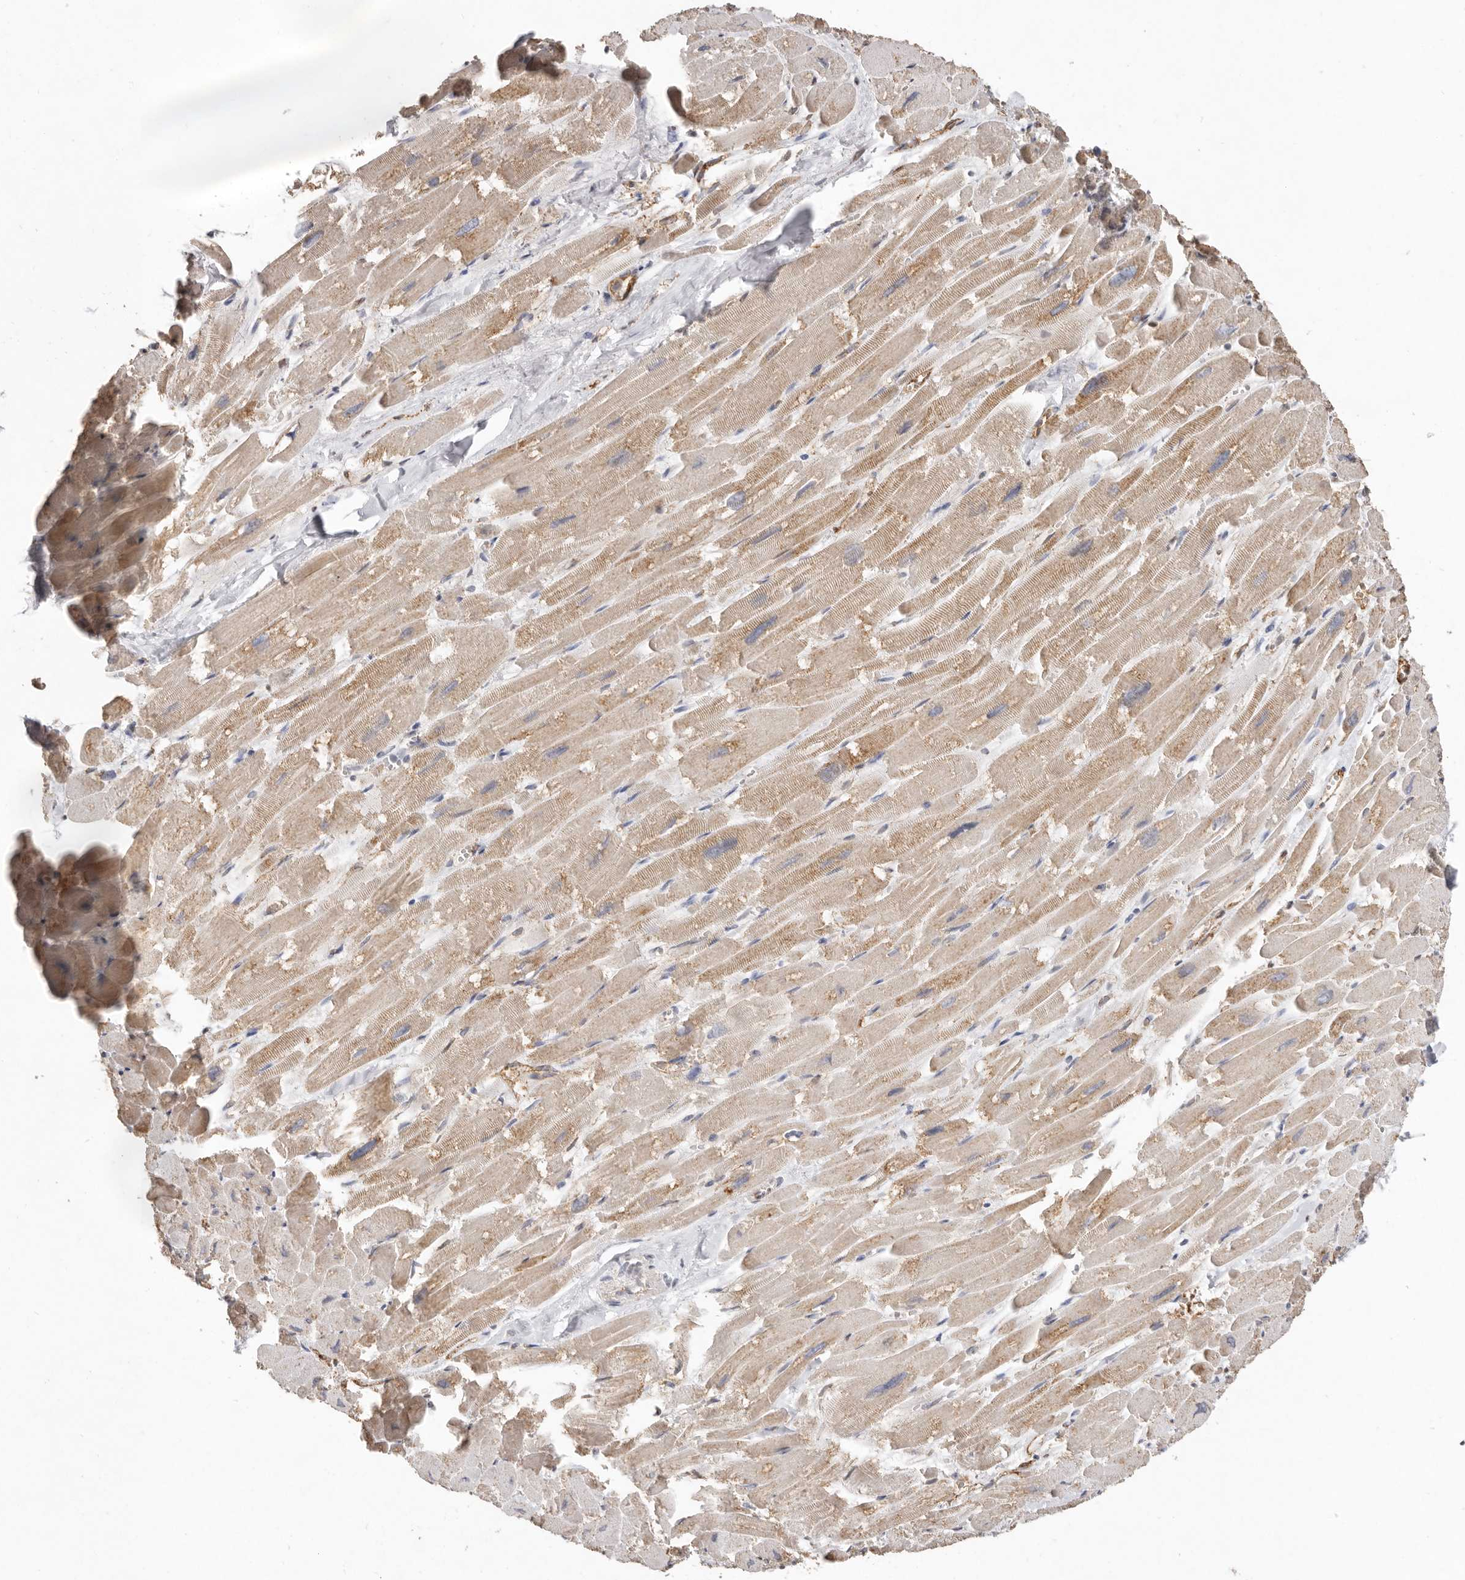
{"staining": {"intensity": "moderate", "quantity": "25%-75%", "location": "cytoplasmic/membranous"}, "tissue": "heart muscle", "cell_type": "Cardiomyocytes", "image_type": "normal", "snomed": [{"axis": "morphology", "description": "Normal tissue, NOS"}, {"axis": "topography", "description": "Heart"}], "caption": "This micrograph reveals immunohistochemistry staining of normal human heart muscle, with medium moderate cytoplasmic/membranous positivity in about 25%-75% of cardiomyocytes.", "gene": "ZYG11B", "patient": {"sex": "male", "age": 54}}